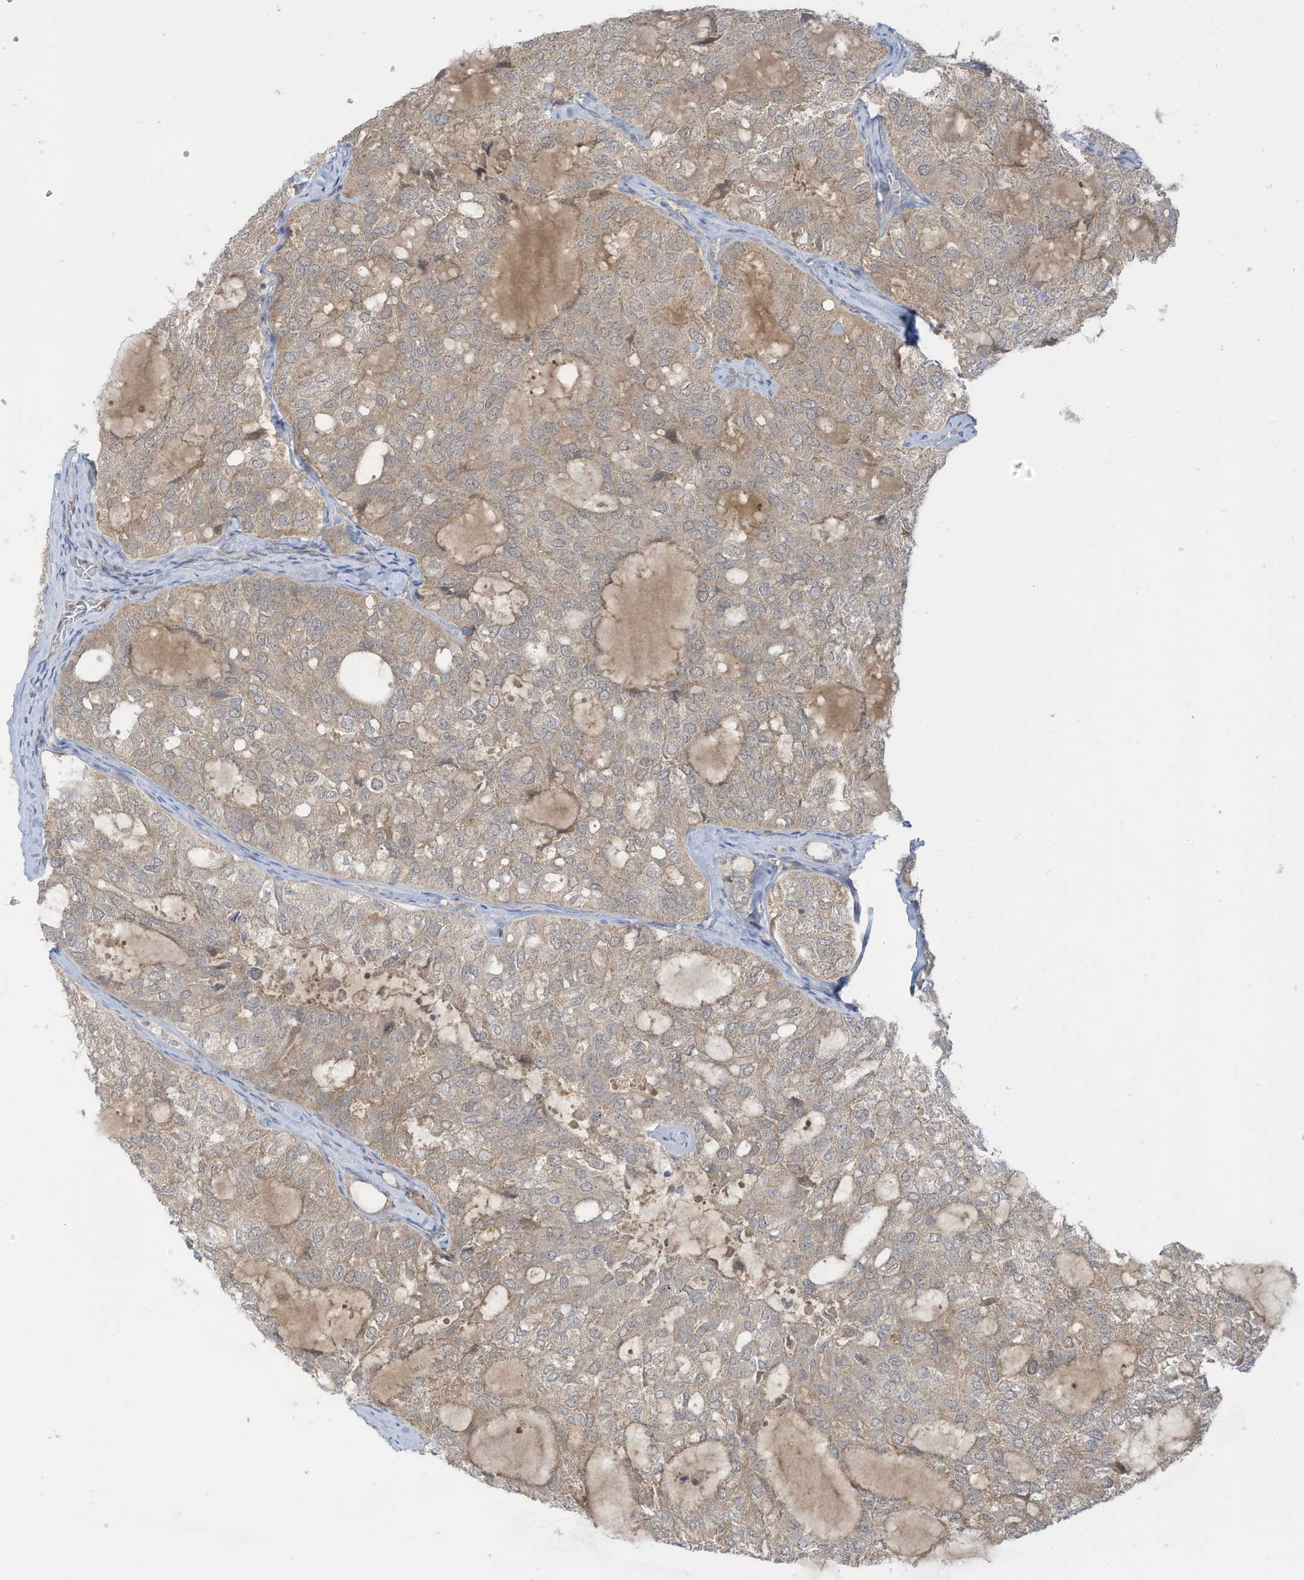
{"staining": {"intensity": "weak", "quantity": "25%-75%", "location": "cytoplasmic/membranous"}, "tissue": "thyroid cancer", "cell_type": "Tumor cells", "image_type": "cancer", "snomed": [{"axis": "morphology", "description": "Follicular adenoma carcinoma, NOS"}, {"axis": "topography", "description": "Thyroid gland"}], "caption": "This micrograph demonstrates thyroid cancer (follicular adenoma carcinoma) stained with IHC to label a protein in brown. The cytoplasmic/membranous of tumor cells show weak positivity for the protein. Nuclei are counter-stained blue.", "gene": "LRRN2", "patient": {"sex": "male", "age": 75}}